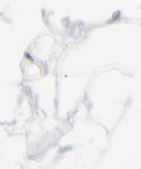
{"staining": {"intensity": "negative", "quantity": "none", "location": "none"}, "tissue": "adipose tissue", "cell_type": "Adipocytes", "image_type": "normal", "snomed": [{"axis": "morphology", "description": "Normal tissue, NOS"}, {"axis": "topography", "description": "Breast"}], "caption": "This is an IHC micrograph of normal human adipose tissue. There is no staining in adipocytes.", "gene": "CCDC80", "patient": {"sex": "female", "age": 22}}